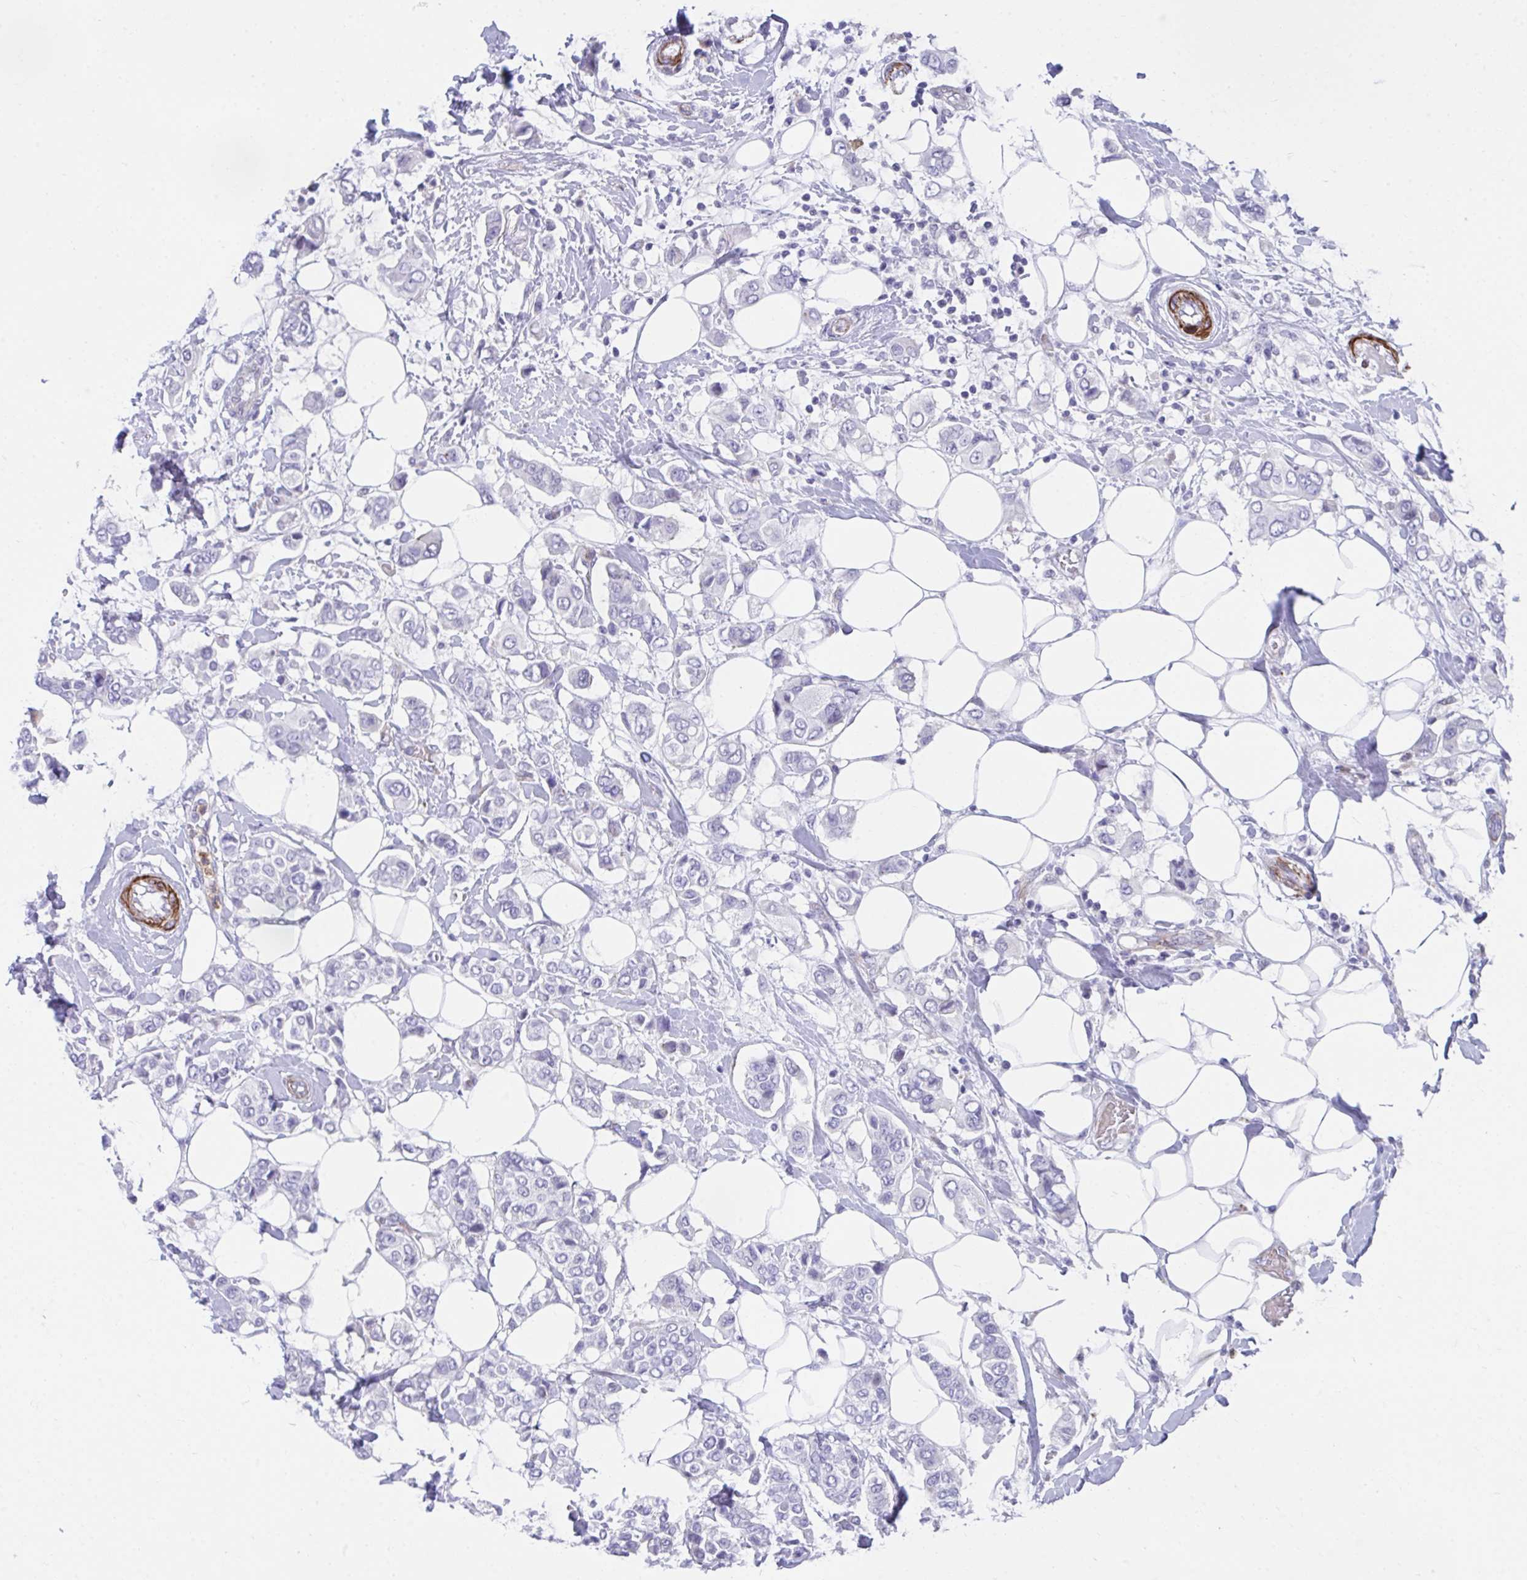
{"staining": {"intensity": "negative", "quantity": "none", "location": "none"}, "tissue": "breast cancer", "cell_type": "Tumor cells", "image_type": "cancer", "snomed": [{"axis": "morphology", "description": "Lobular carcinoma"}, {"axis": "topography", "description": "Breast"}], "caption": "Human breast cancer stained for a protein using IHC exhibits no staining in tumor cells.", "gene": "CSTB", "patient": {"sex": "female", "age": 51}}